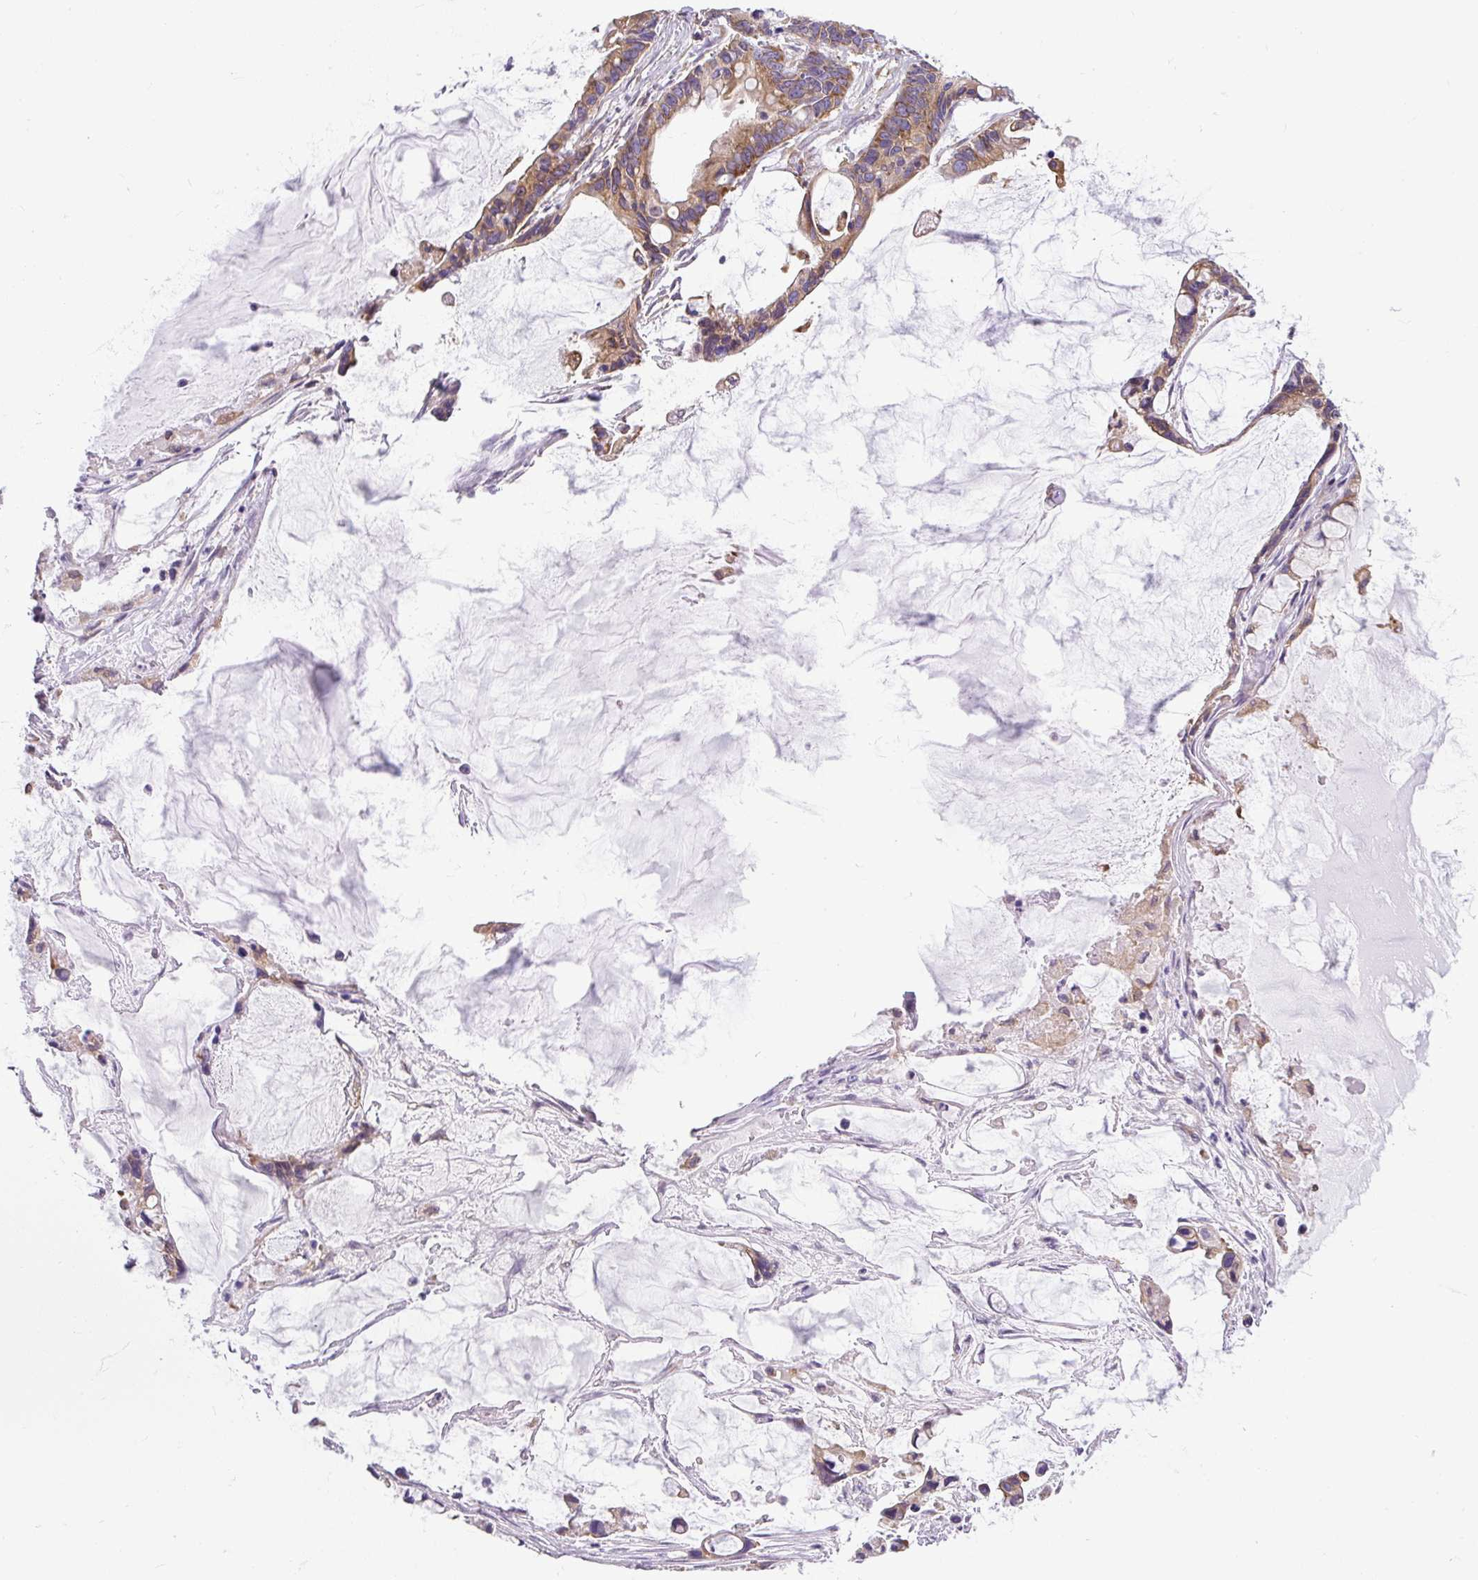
{"staining": {"intensity": "moderate", "quantity": ">75%", "location": "cytoplasmic/membranous"}, "tissue": "ovarian cancer", "cell_type": "Tumor cells", "image_type": "cancer", "snomed": [{"axis": "morphology", "description": "Cystadenocarcinoma, mucinous, NOS"}, {"axis": "topography", "description": "Ovary"}], "caption": "Ovarian cancer stained for a protein (brown) reveals moderate cytoplasmic/membranous positive positivity in approximately >75% of tumor cells.", "gene": "MAP1S", "patient": {"sex": "female", "age": 63}}